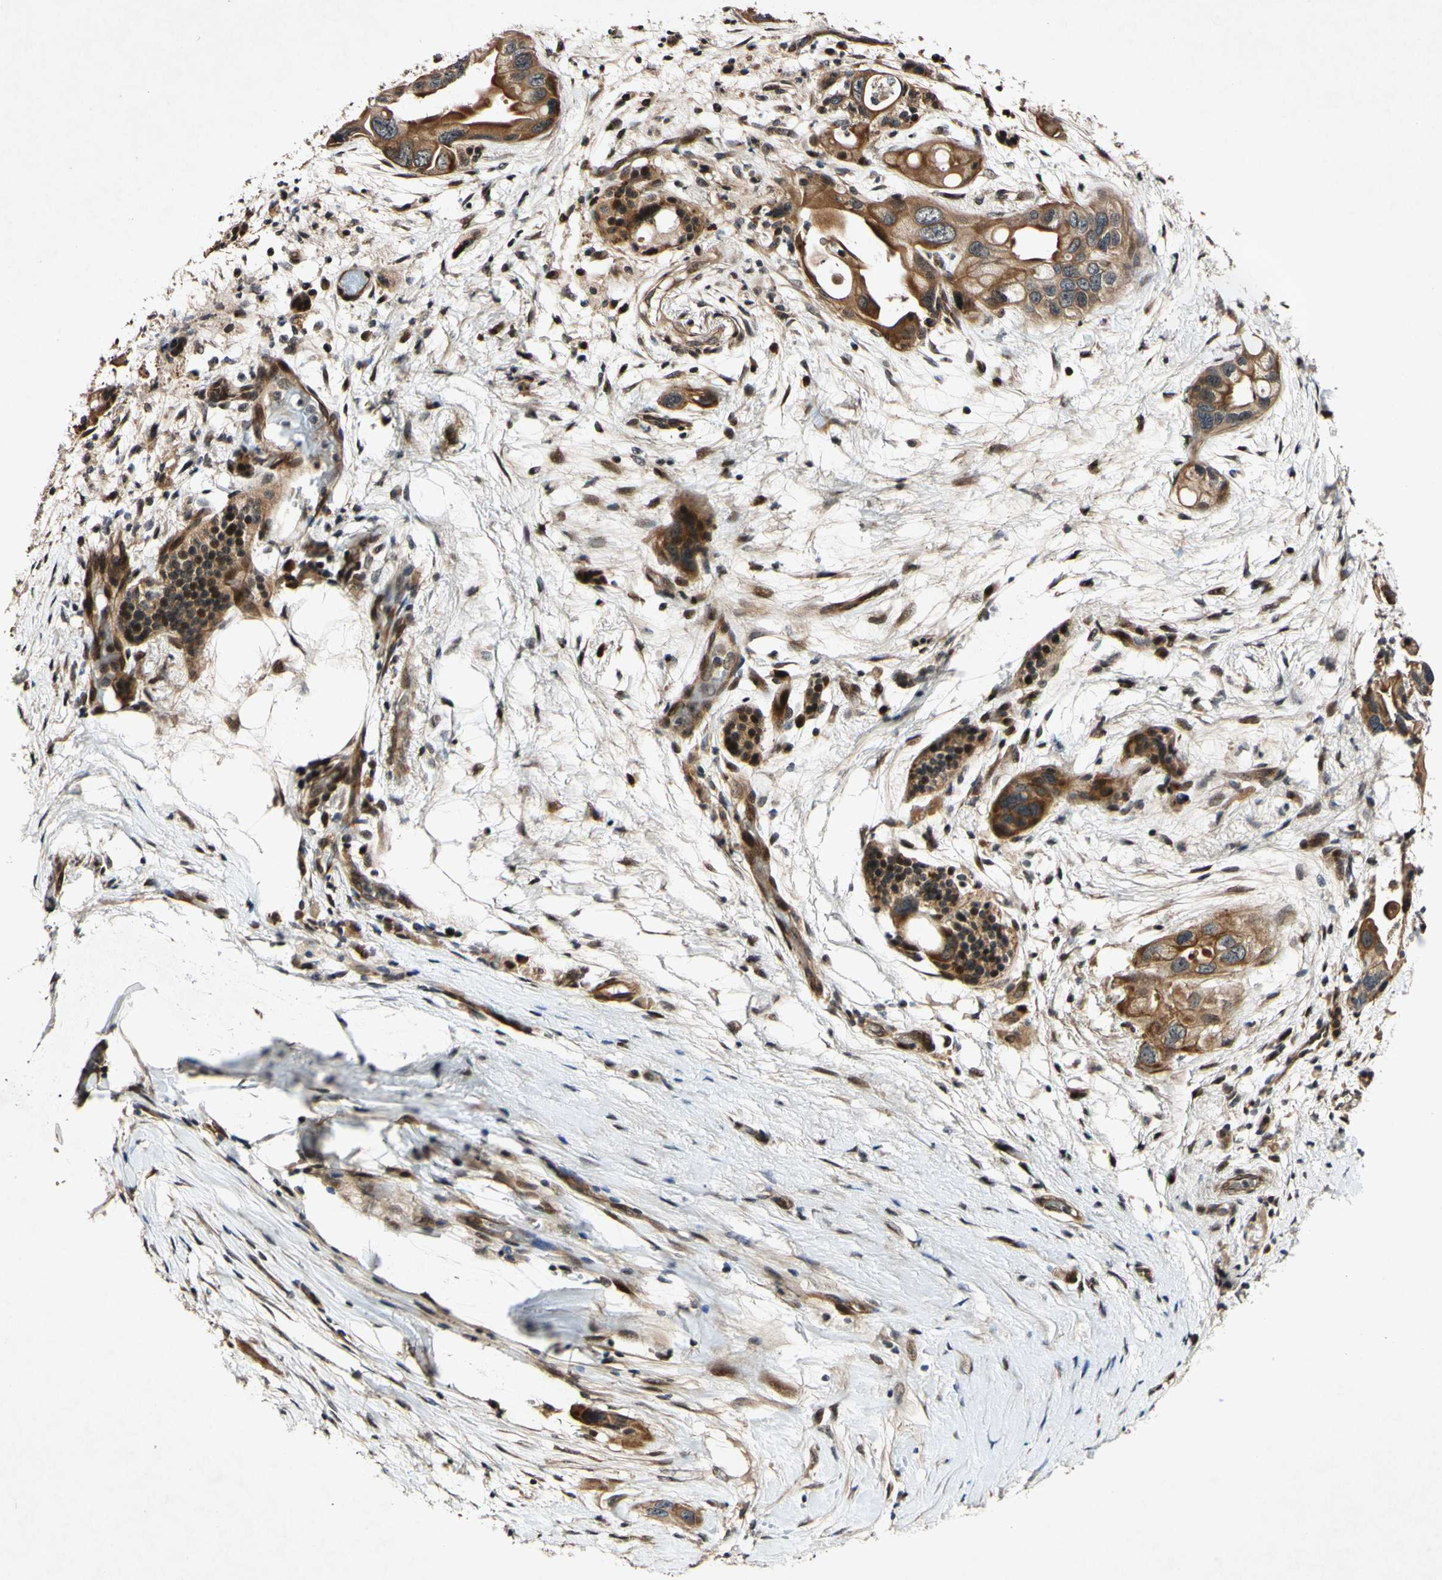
{"staining": {"intensity": "moderate", "quantity": ">75%", "location": "cytoplasmic/membranous"}, "tissue": "pancreatic cancer", "cell_type": "Tumor cells", "image_type": "cancer", "snomed": [{"axis": "morphology", "description": "Adenocarcinoma, NOS"}, {"axis": "topography", "description": "Pancreas"}], "caption": "Human pancreatic cancer stained with a brown dye exhibits moderate cytoplasmic/membranous positive positivity in approximately >75% of tumor cells.", "gene": "CSNK1E", "patient": {"sex": "female", "age": 77}}